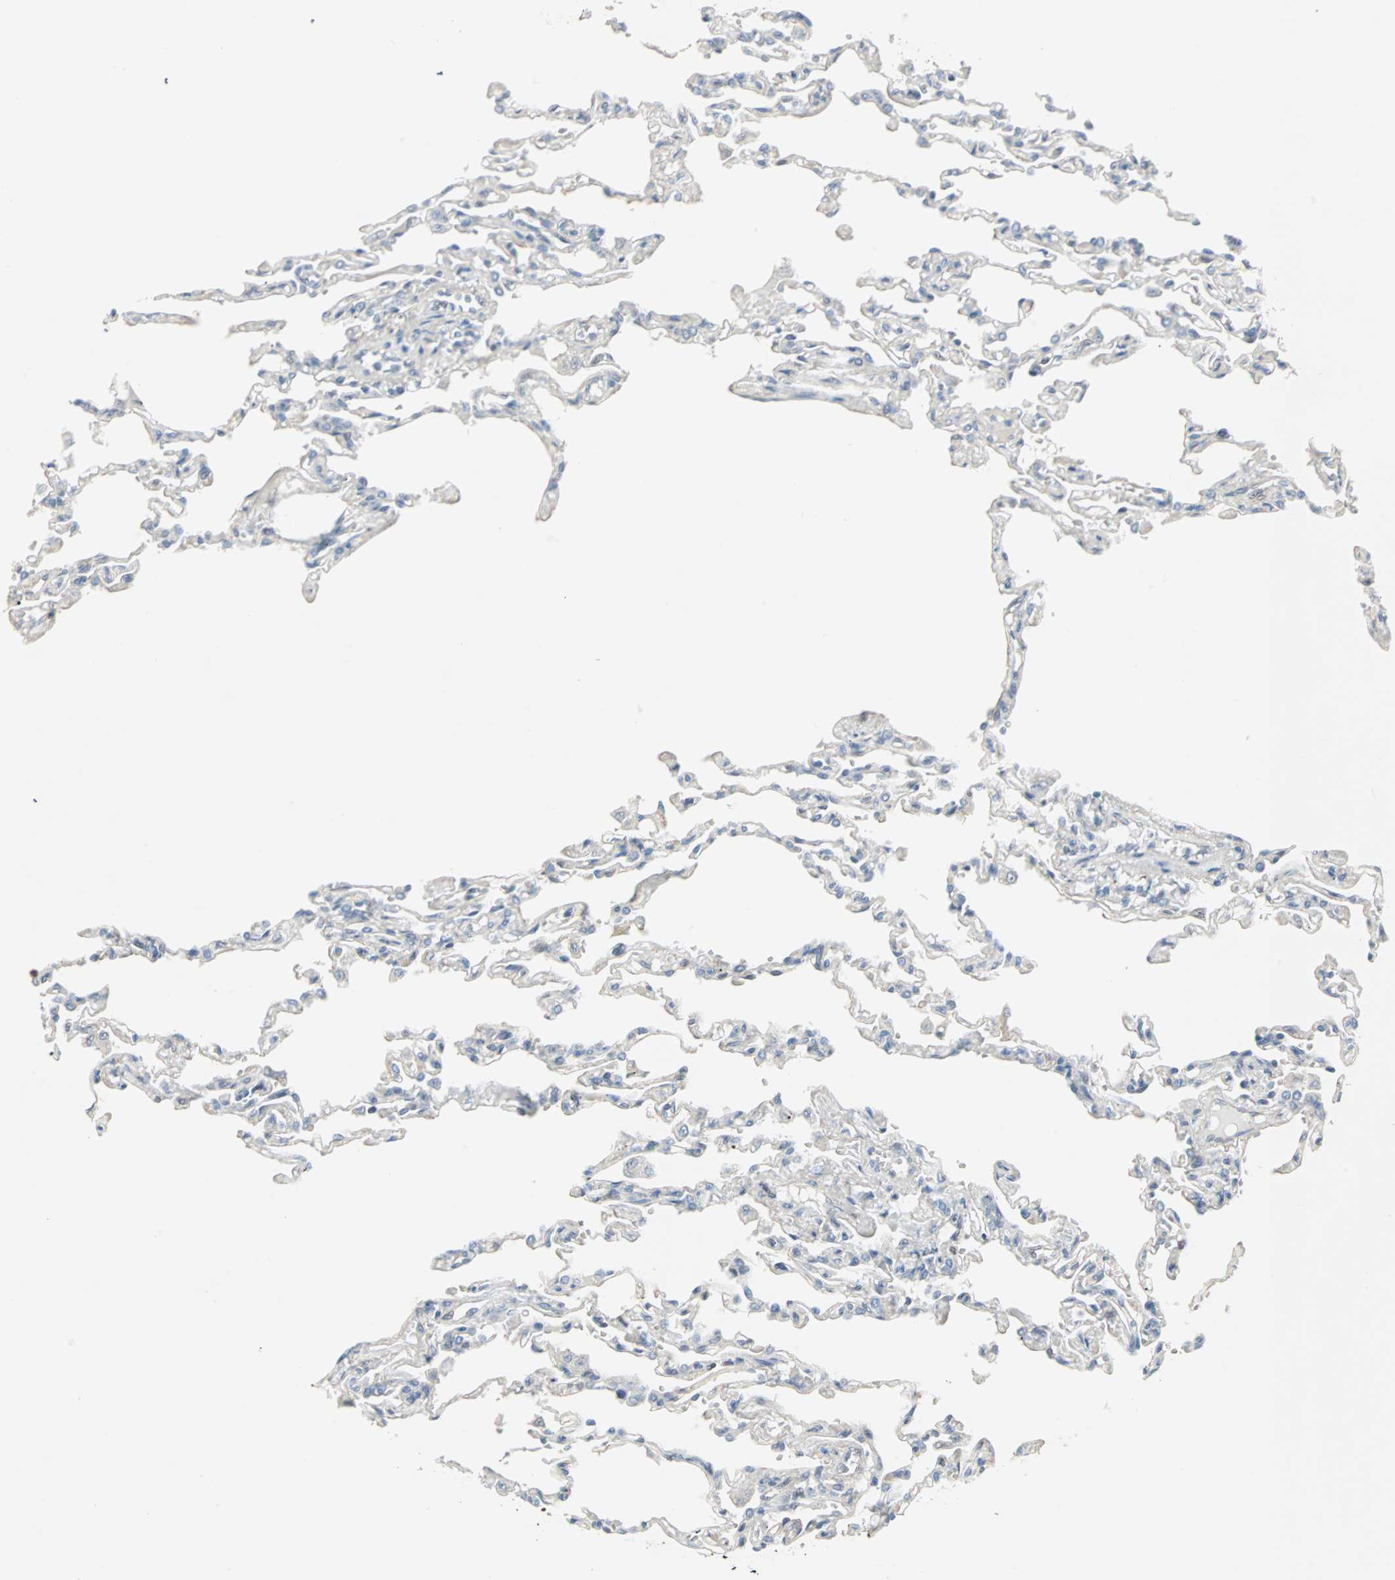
{"staining": {"intensity": "negative", "quantity": "none", "location": "none"}, "tissue": "lung", "cell_type": "Alveolar cells", "image_type": "normal", "snomed": [{"axis": "morphology", "description": "Normal tissue, NOS"}, {"axis": "topography", "description": "Lung"}], "caption": "This is an immunohistochemistry image of normal human lung. There is no expression in alveolar cells.", "gene": "CAND2", "patient": {"sex": "male", "age": 21}}